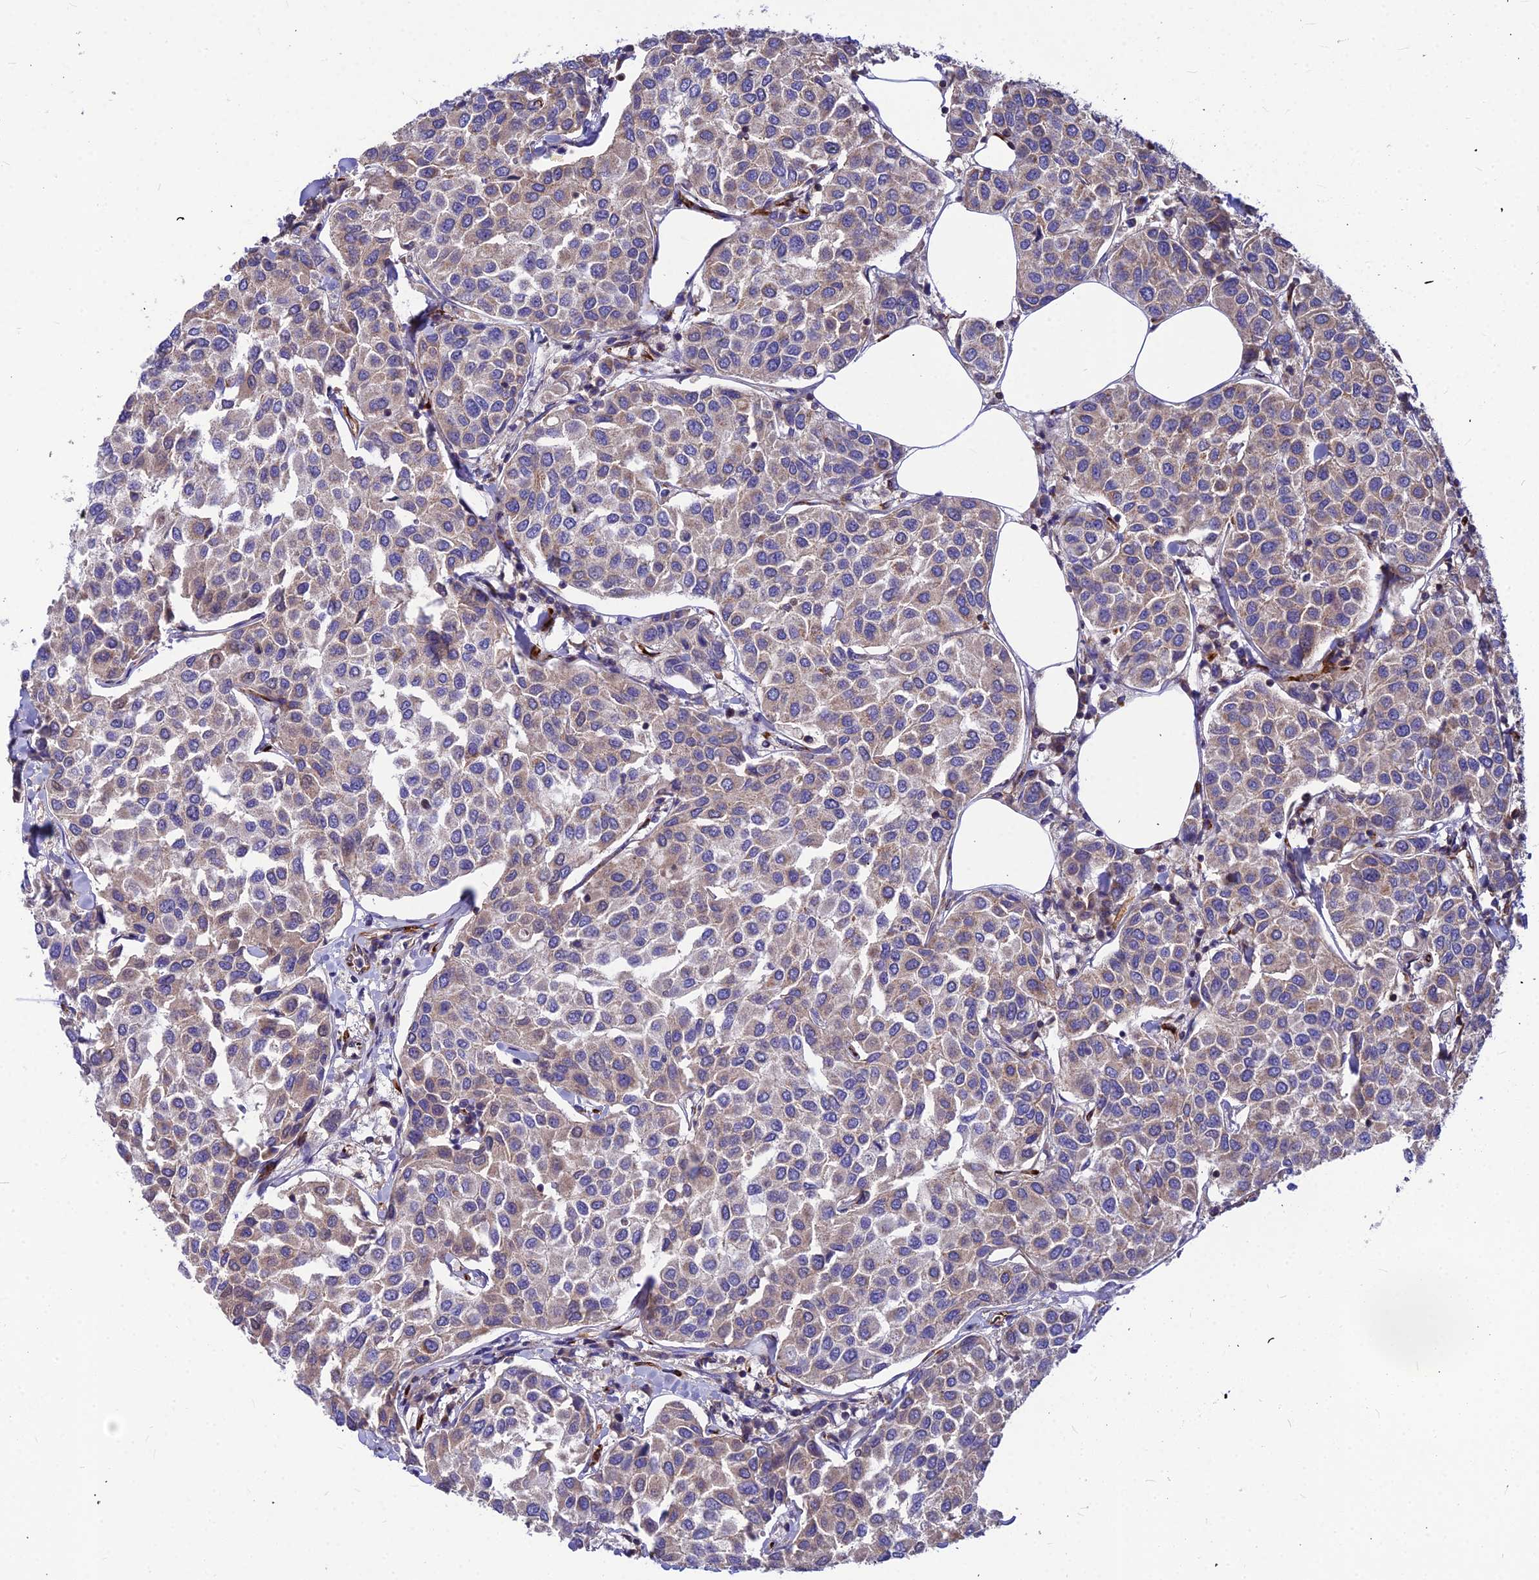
{"staining": {"intensity": "weak", "quantity": "25%-75%", "location": "cytoplasmic/membranous"}, "tissue": "breast cancer", "cell_type": "Tumor cells", "image_type": "cancer", "snomed": [{"axis": "morphology", "description": "Duct carcinoma"}, {"axis": "topography", "description": "Breast"}], "caption": "Protein expression analysis of human breast cancer (intraductal carcinoma) reveals weak cytoplasmic/membranous positivity in about 25%-75% of tumor cells.", "gene": "ASPHD1", "patient": {"sex": "female", "age": 55}}